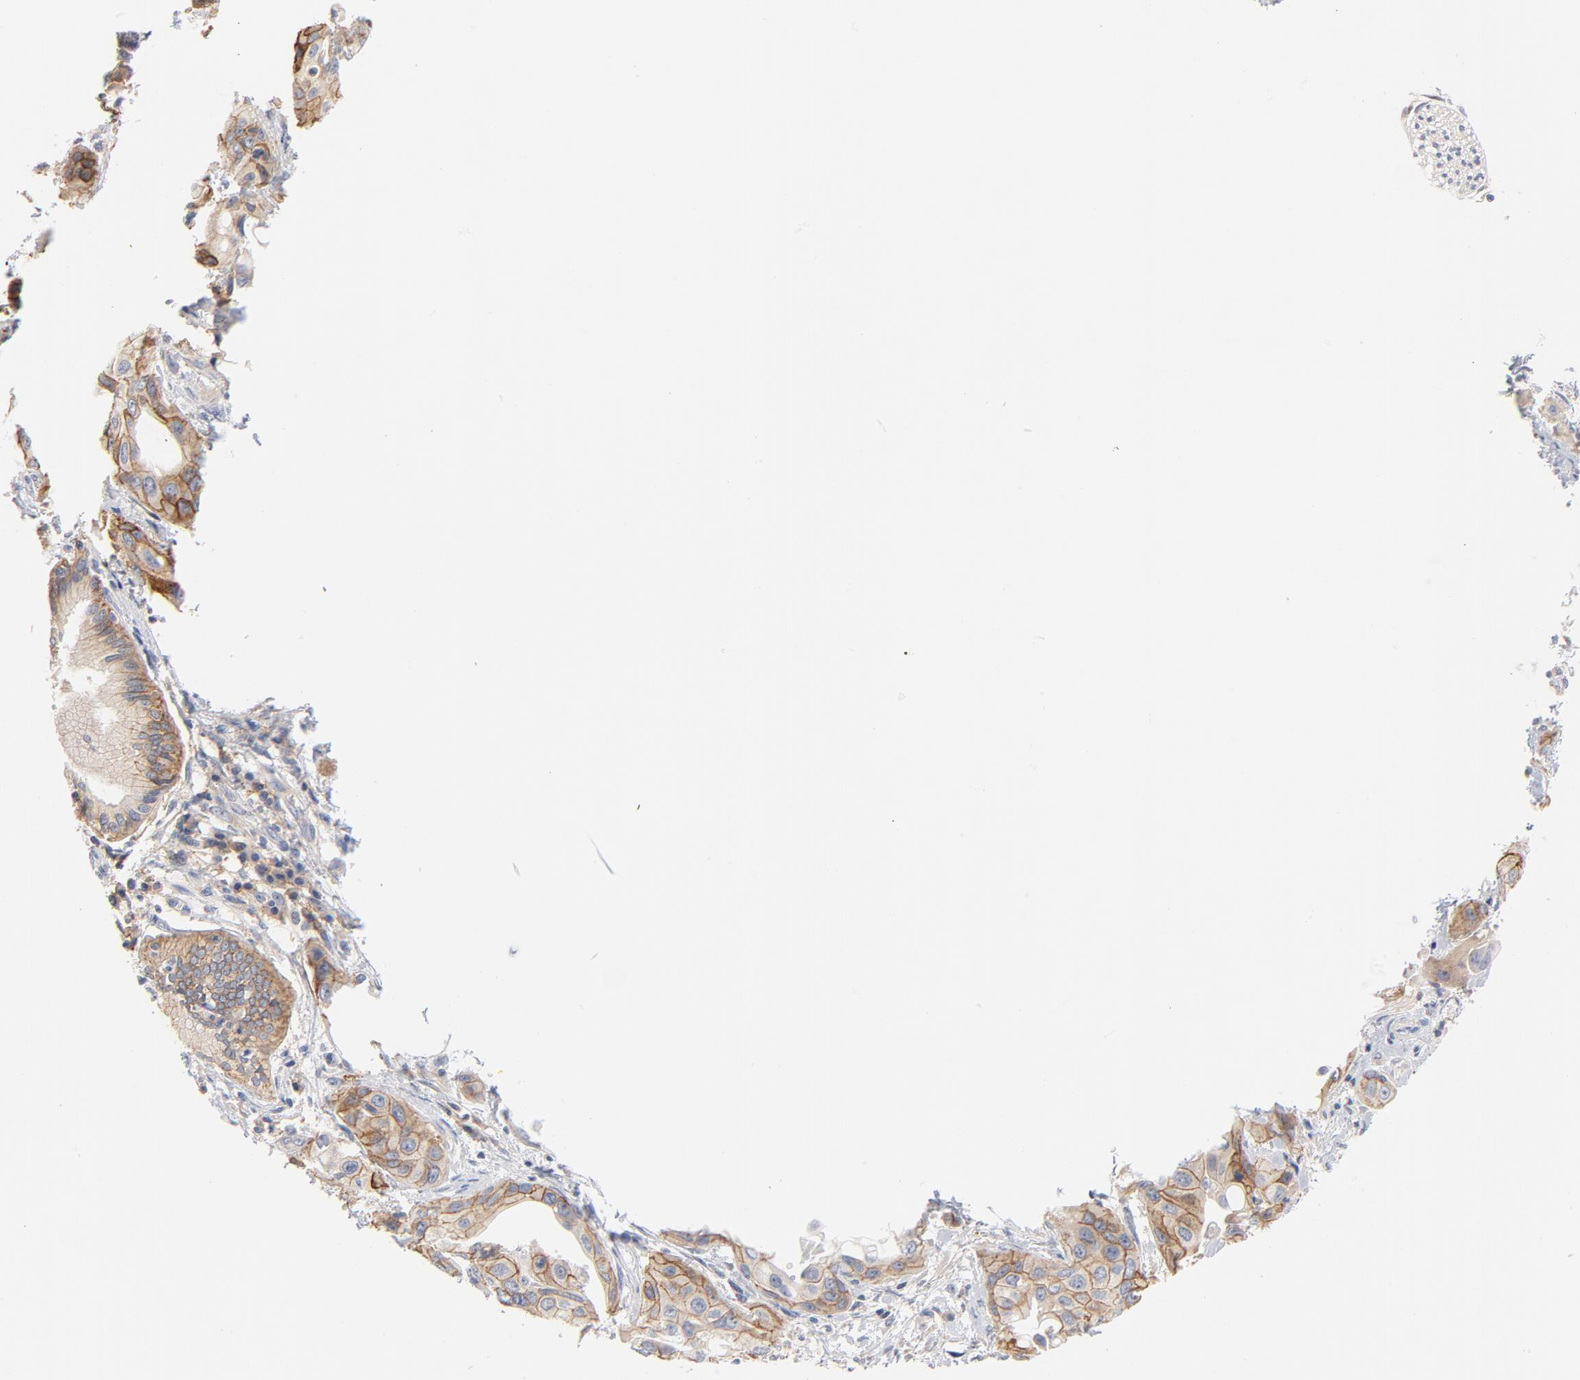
{"staining": {"intensity": "moderate", "quantity": ">75%", "location": "cytoplasmic/membranous"}, "tissue": "pancreatic cancer", "cell_type": "Tumor cells", "image_type": "cancer", "snomed": [{"axis": "morphology", "description": "Adenocarcinoma, NOS"}, {"axis": "topography", "description": "Pancreas"}], "caption": "A brown stain labels moderate cytoplasmic/membranous positivity of a protein in pancreatic cancer tumor cells. (Stains: DAB in brown, nuclei in blue, Microscopy: brightfield microscopy at high magnification).", "gene": "SETD3", "patient": {"sex": "female", "age": 60}}